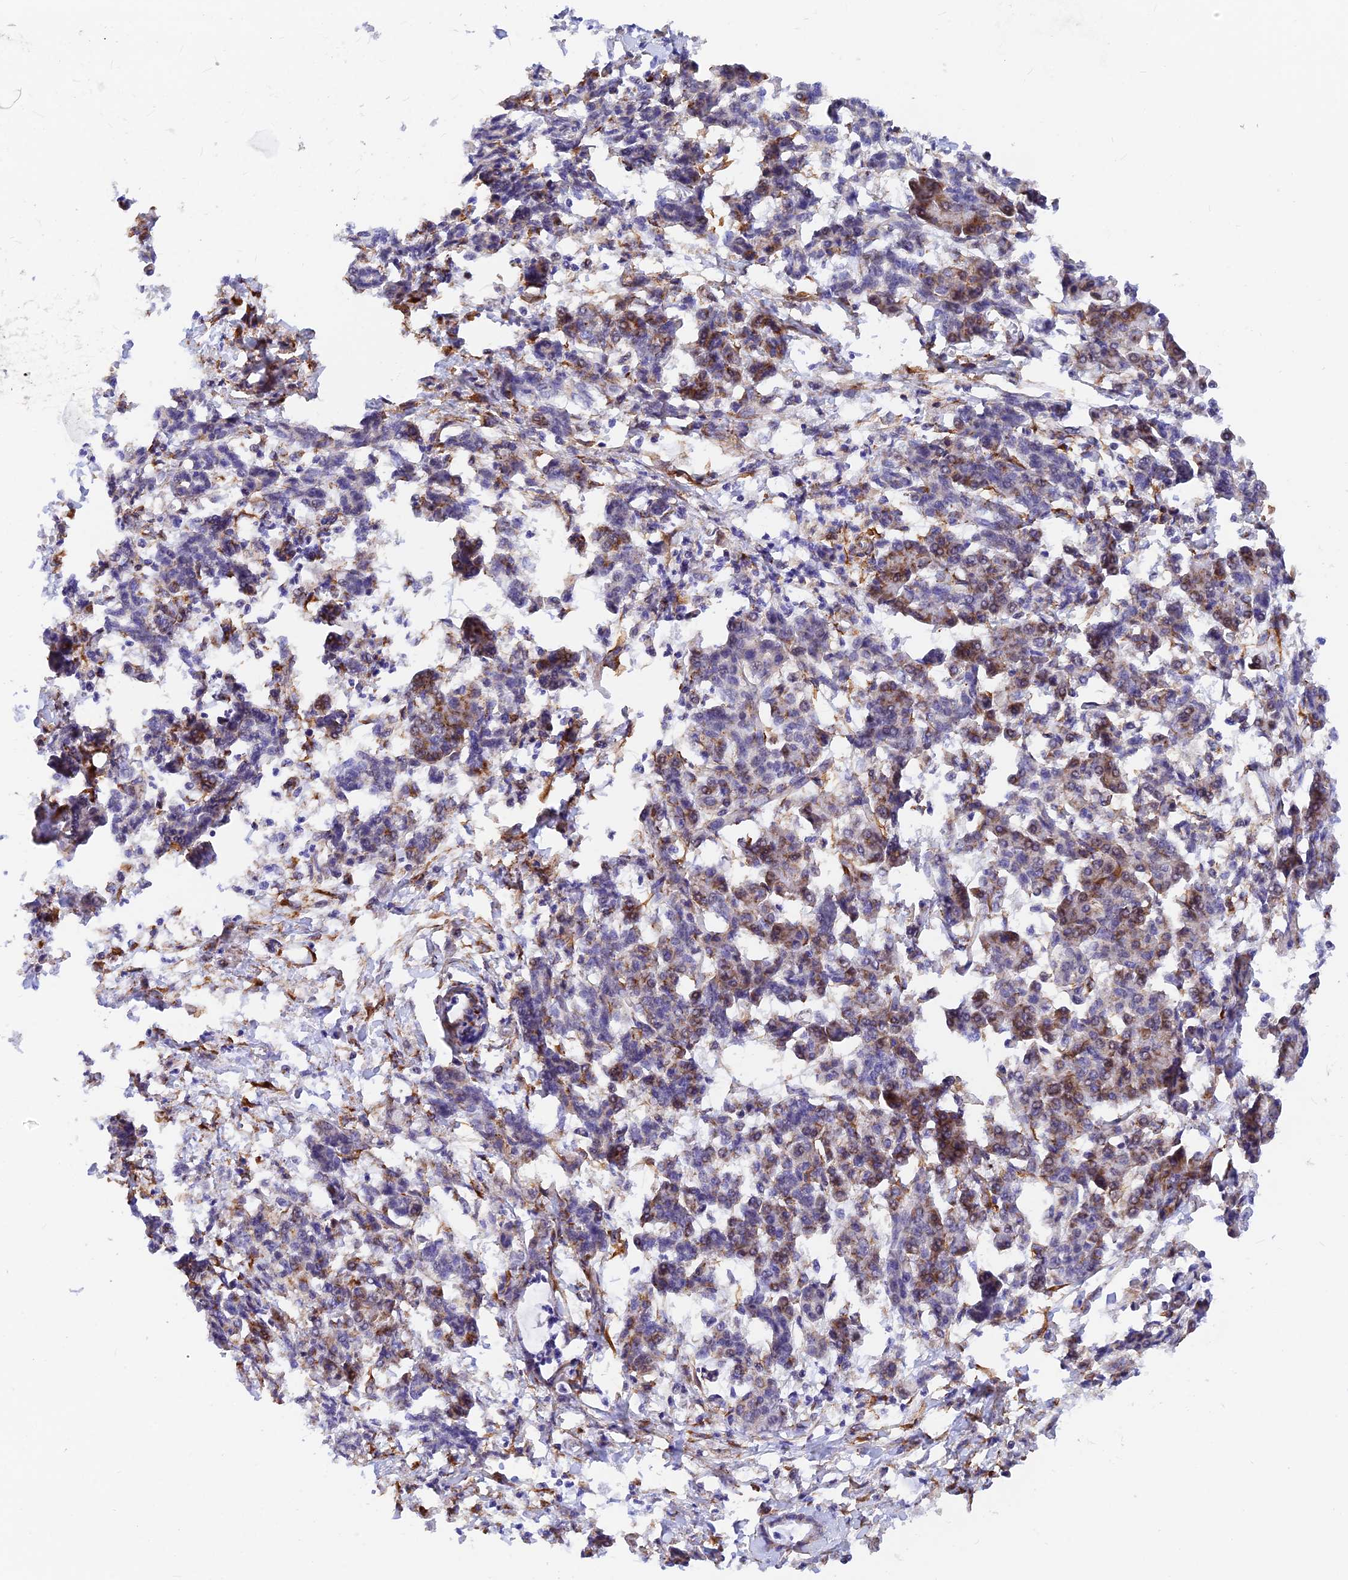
{"staining": {"intensity": "moderate", "quantity": "<25%", "location": "cytoplasmic/membranous"}, "tissue": "pancreatic cancer", "cell_type": "Tumor cells", "image_type": "cancer", "snomed": [{"axis": "morphology", "description": "Adenocarcinoma, NOS"}, {"axis": "topography", "description": "Pancreas"}], "caption": "Tumor cells display moderate cytoplasmic/membranous expression in about <25% of cells in adenocarcinoma (pancreatic).", "gene": "VSTM2L", "patient": {"sex": "female", "age": 55}}